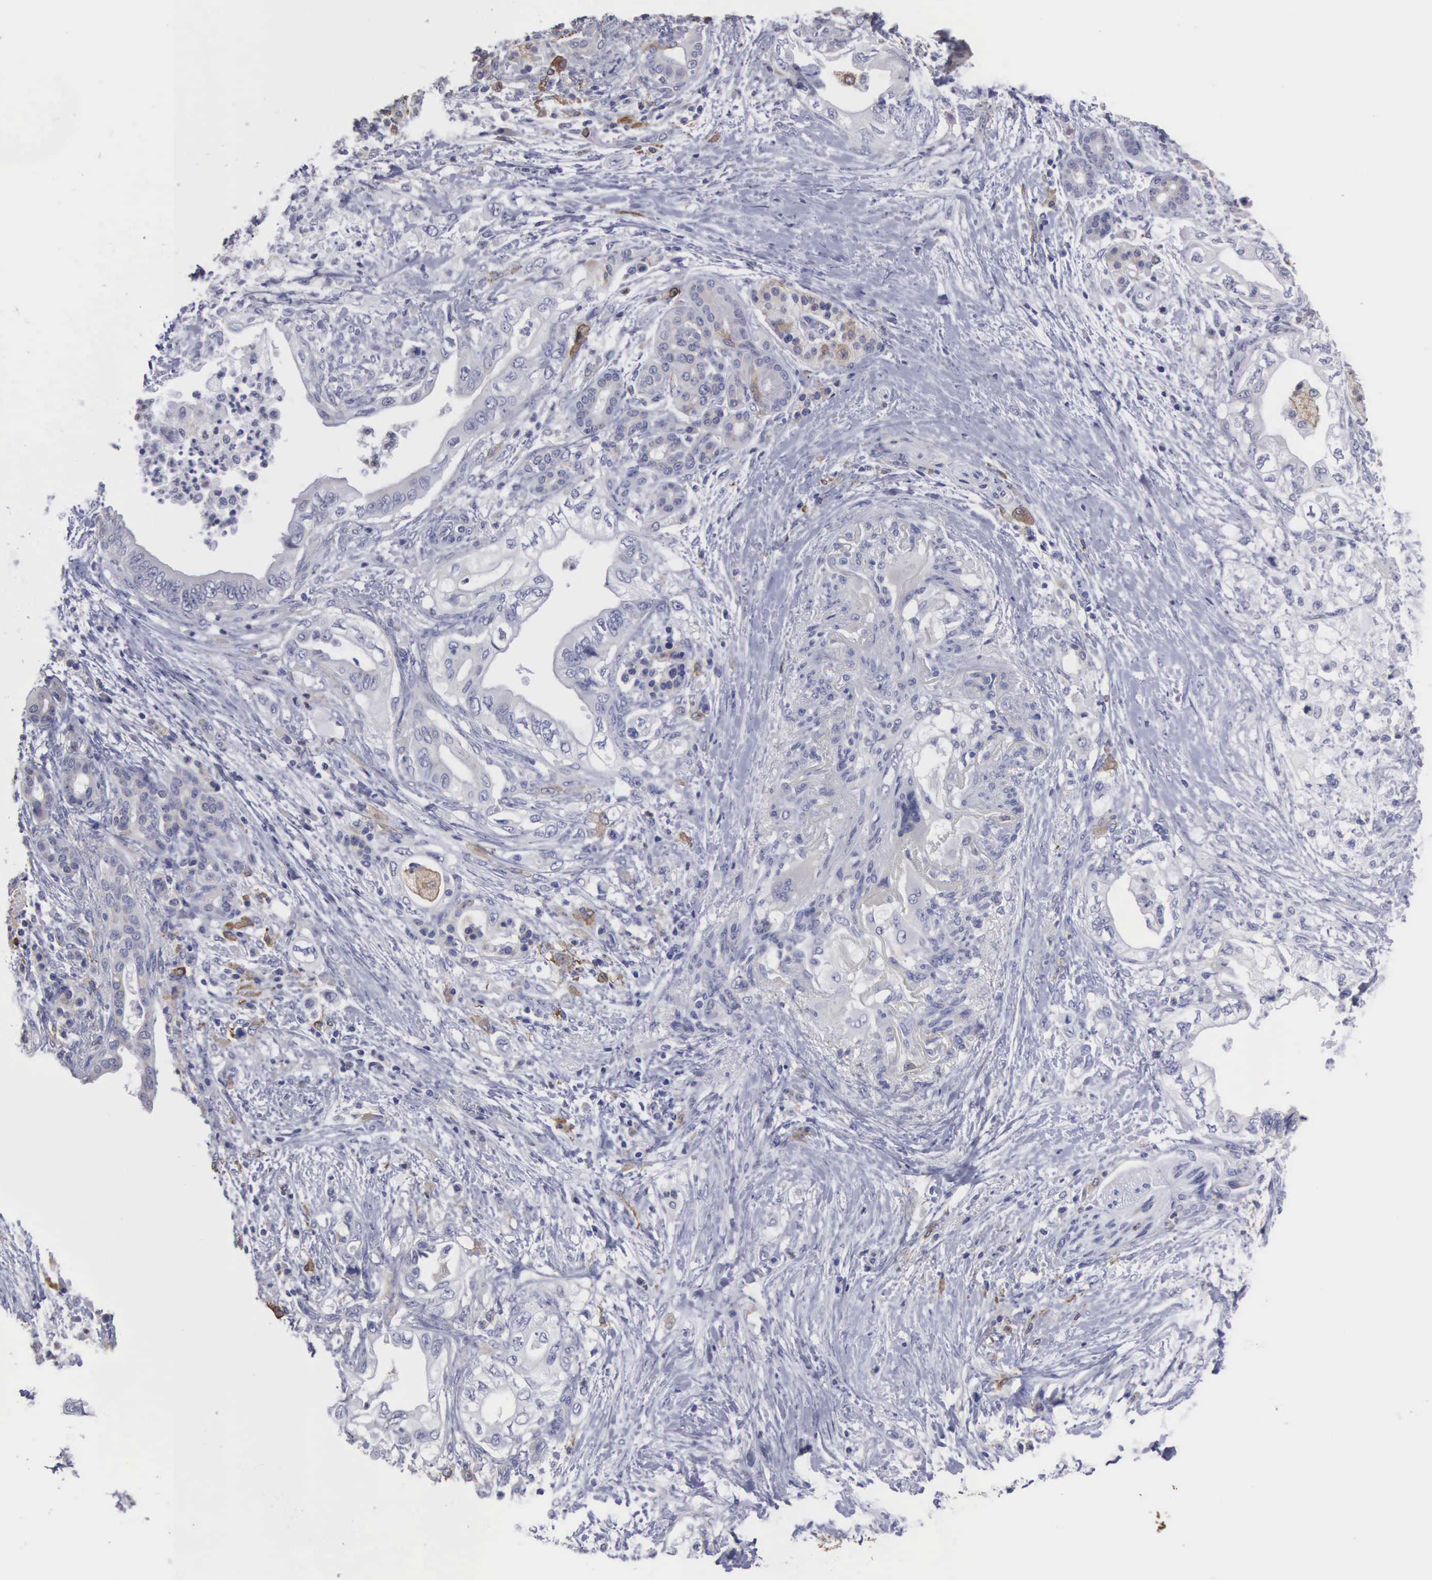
{"staining": {"intensity": "weak", "quantity": "<25%", "location": "cytoplasmic/membranous"}, "tissue": "pancreatic cancer", "cell_type": "Tumor cells", "image_type": "cancer", "snomed": [{"axis": "morphology", "description": "Adenocarcinoma, NOS"}, {"axis": "topography", "description": "Pancreas"}], "caption": "Tumor cells are negative for protein expression in human adenocarcinoma (pancreatic). (DAB immunohistochemistry visualized using brightfield microscopy, high magnification).", "gene": "LIN52", "patient": {"sex": "female", "age": 66}}